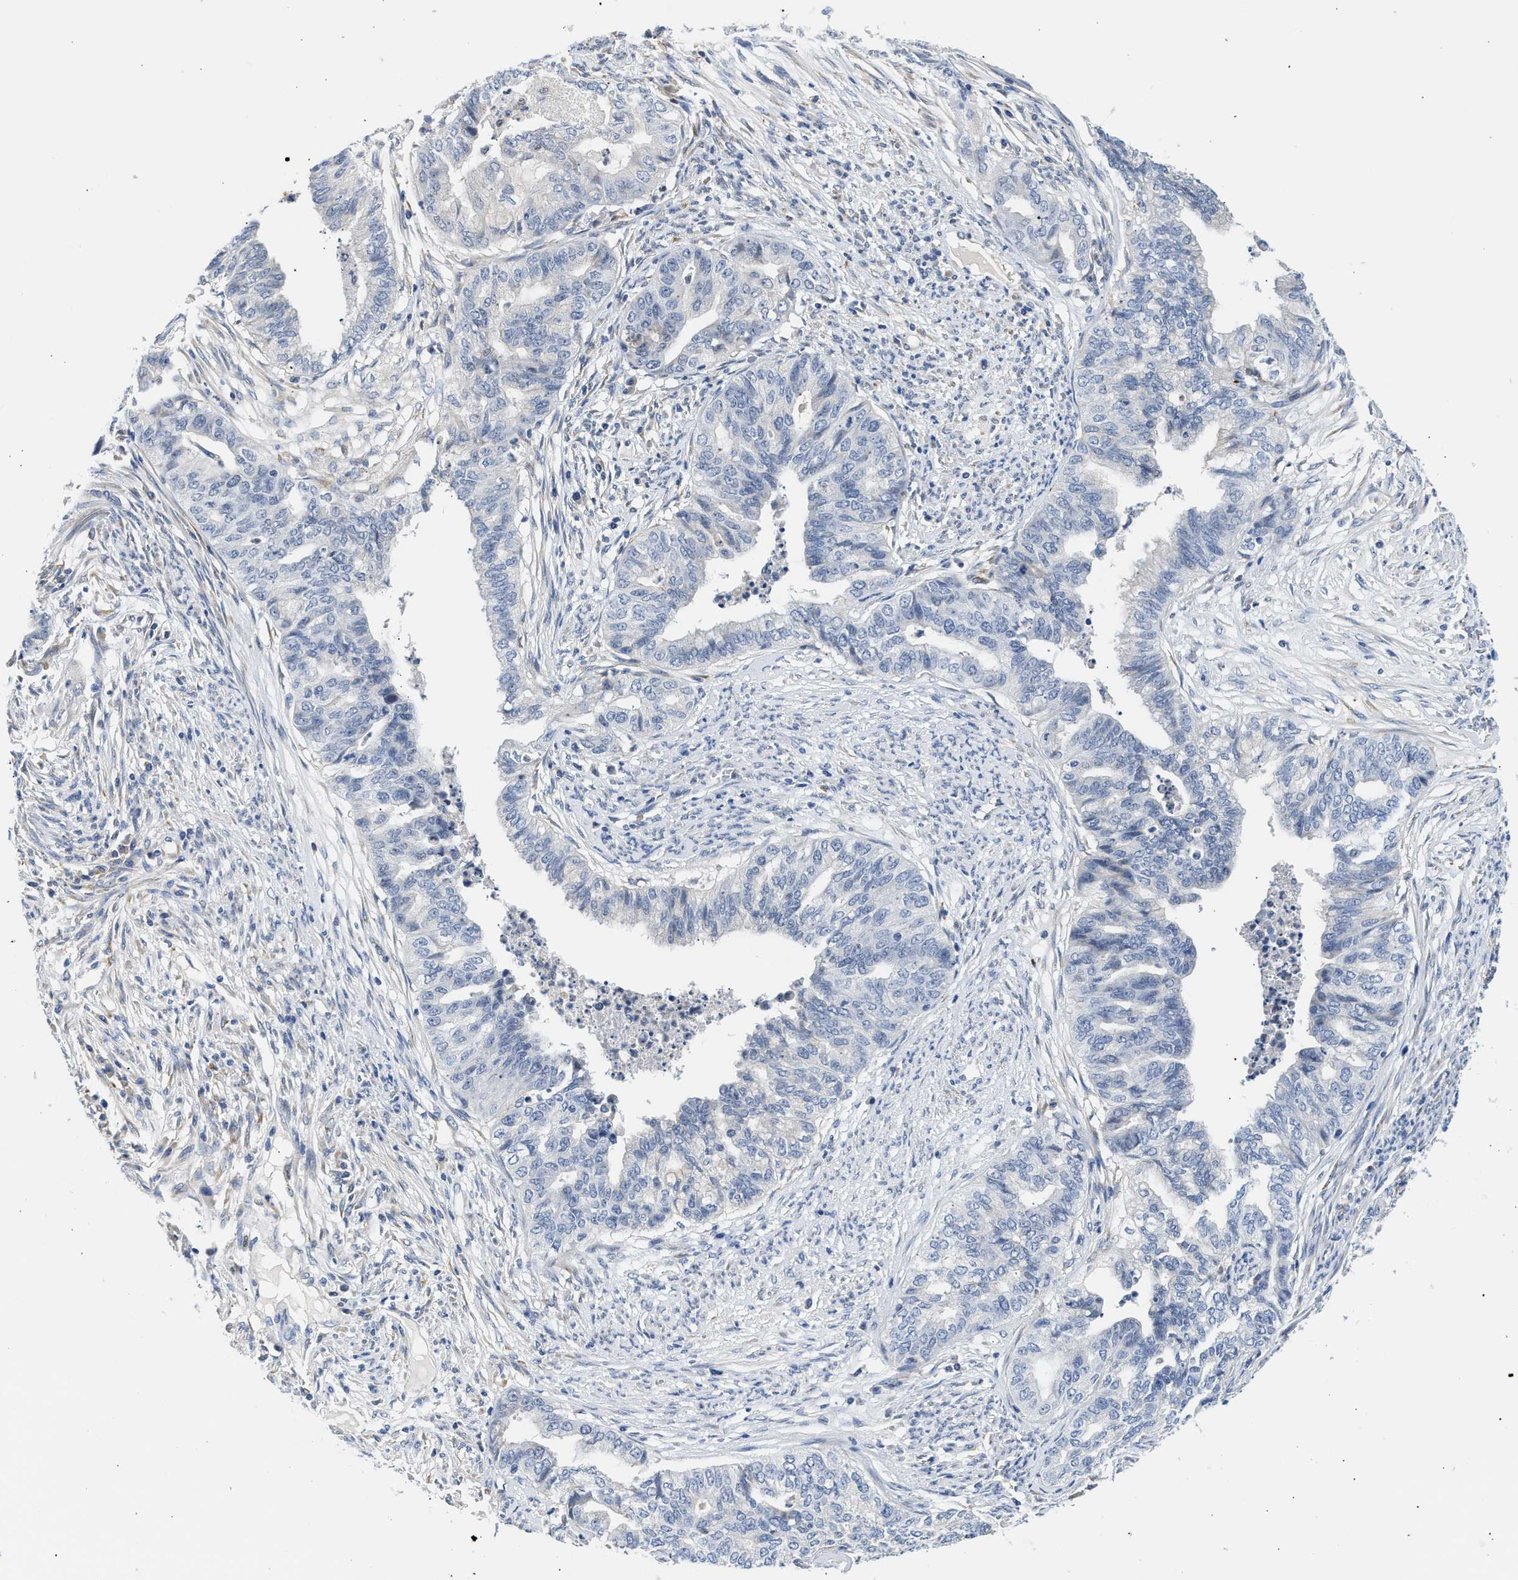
{"staining": {"intensity": "negative", "quantity": "none", "location": "none"}, "tissue": "endometrial cancer", "cell_type": "Tumor cells", "image_type": "cancer", "snomed": [{"axis": "morphology", "description": "Adenocarcinoma, NOS"}, {"axis": "topography", "description": "Endometrium"}], "caption": "There is no significant positivity in tumor cells of endometrial cancer. (DAB (3,3'-diaminobenzidine) IHC with hematoxylin counter stain).", "gene": "PPM1L", "patient": {"sex": "female", "age": 79}}